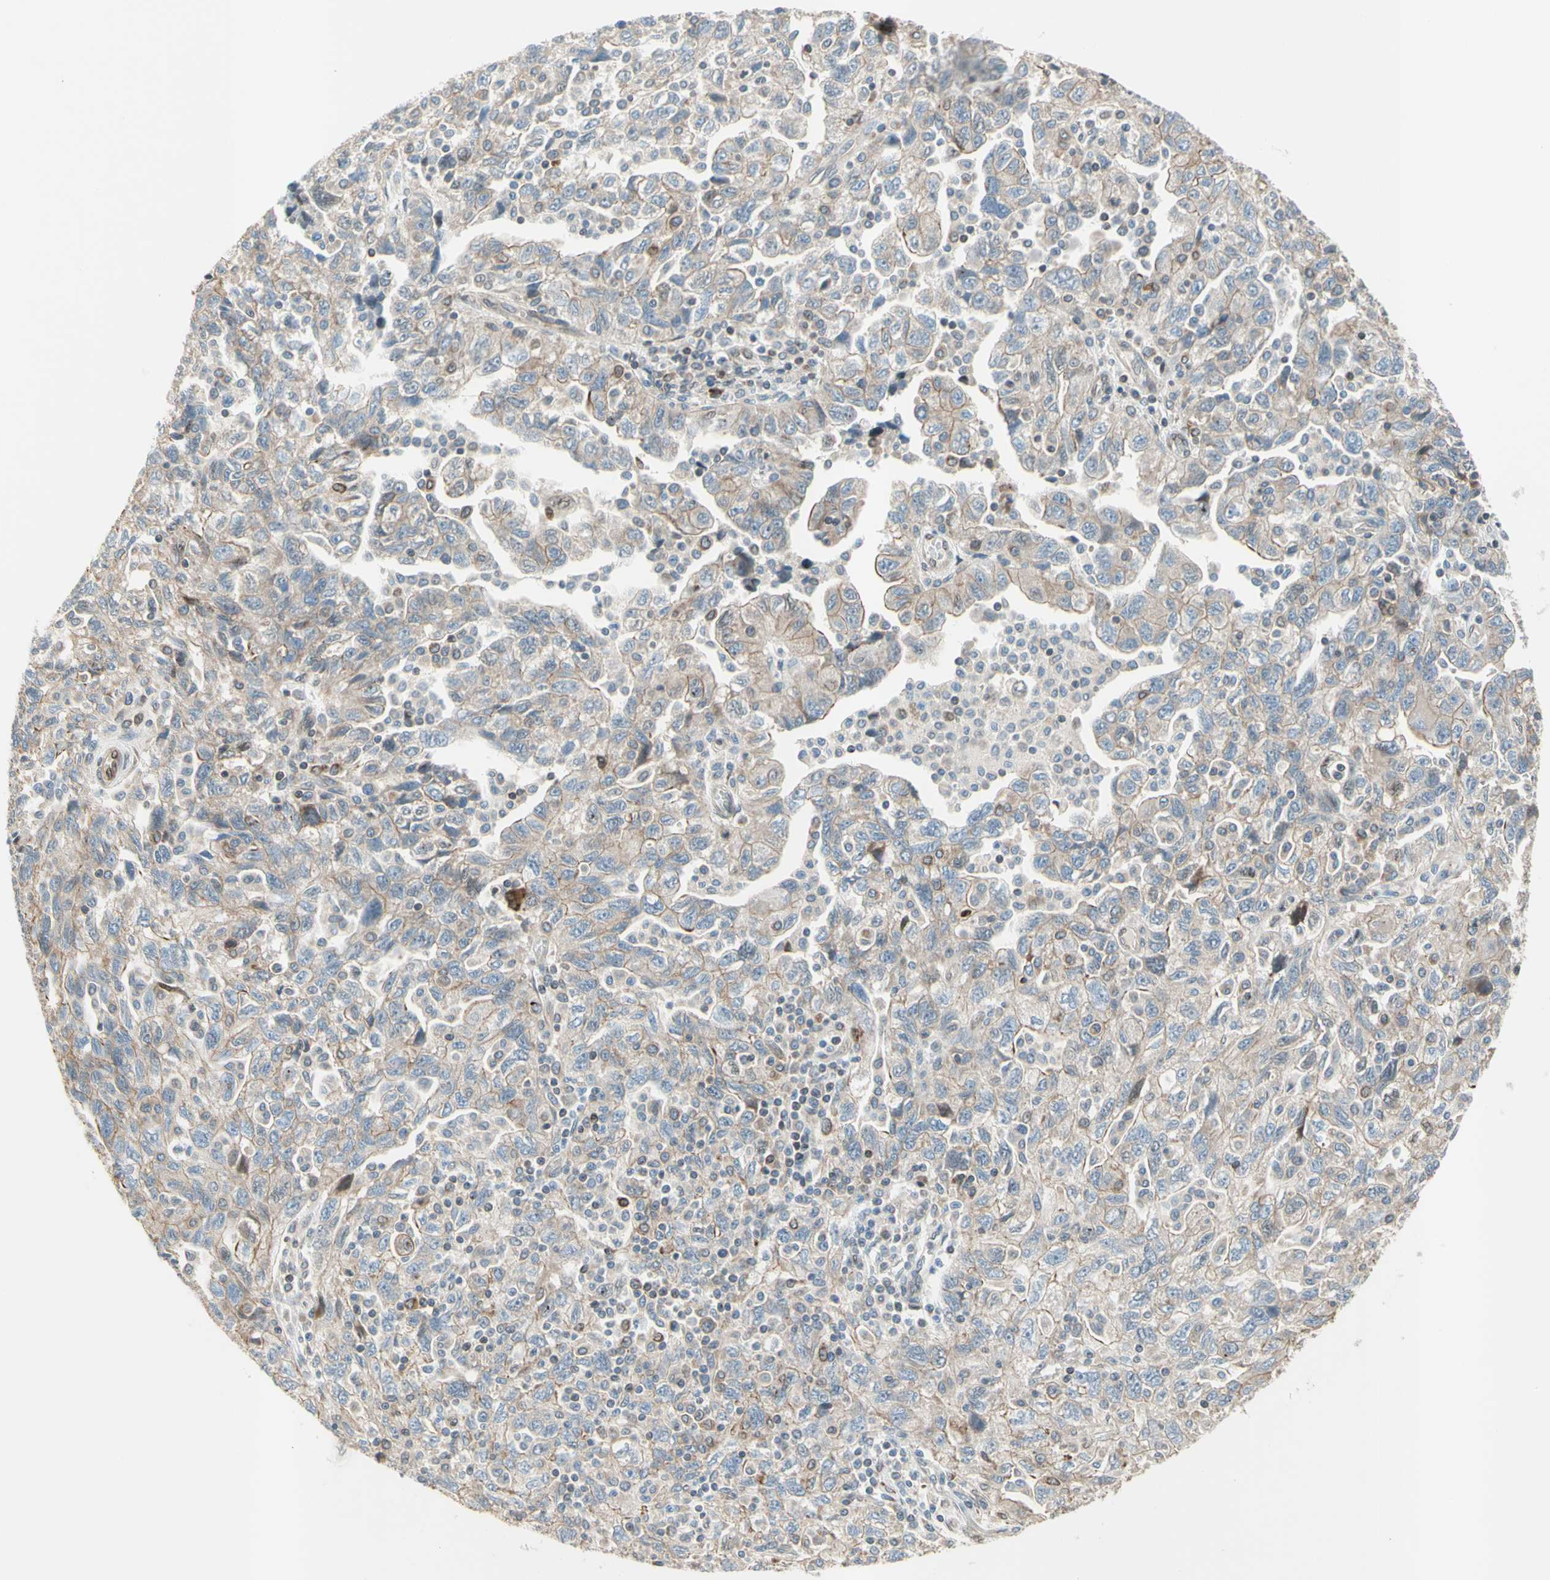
{"staining": {"intensity": "weak", "quantity": ">75%", "location": "cytoplasmic/membranous"}, "tissue": "ovarian cancer", "cell_type": "Tumor cells", "image_type": "cancer", "snomed": [{"axis": "morphology", "description": "Carcinoma, NOS"}, {"axis": "morphology", "description": "Cystadenocarcinoma, serous, NOS"}, {"axis": "topography", "description": "Ovary"}], "caption": "A photomicrograph showing weak cytoplasmic/membranous staining in about >75% of tumor cells in carcinoma (ovarian), as visualized by brown immunohistochemical staining.", "gene": "TRAF2", "patient": {"sex": "female", "age": 69}}